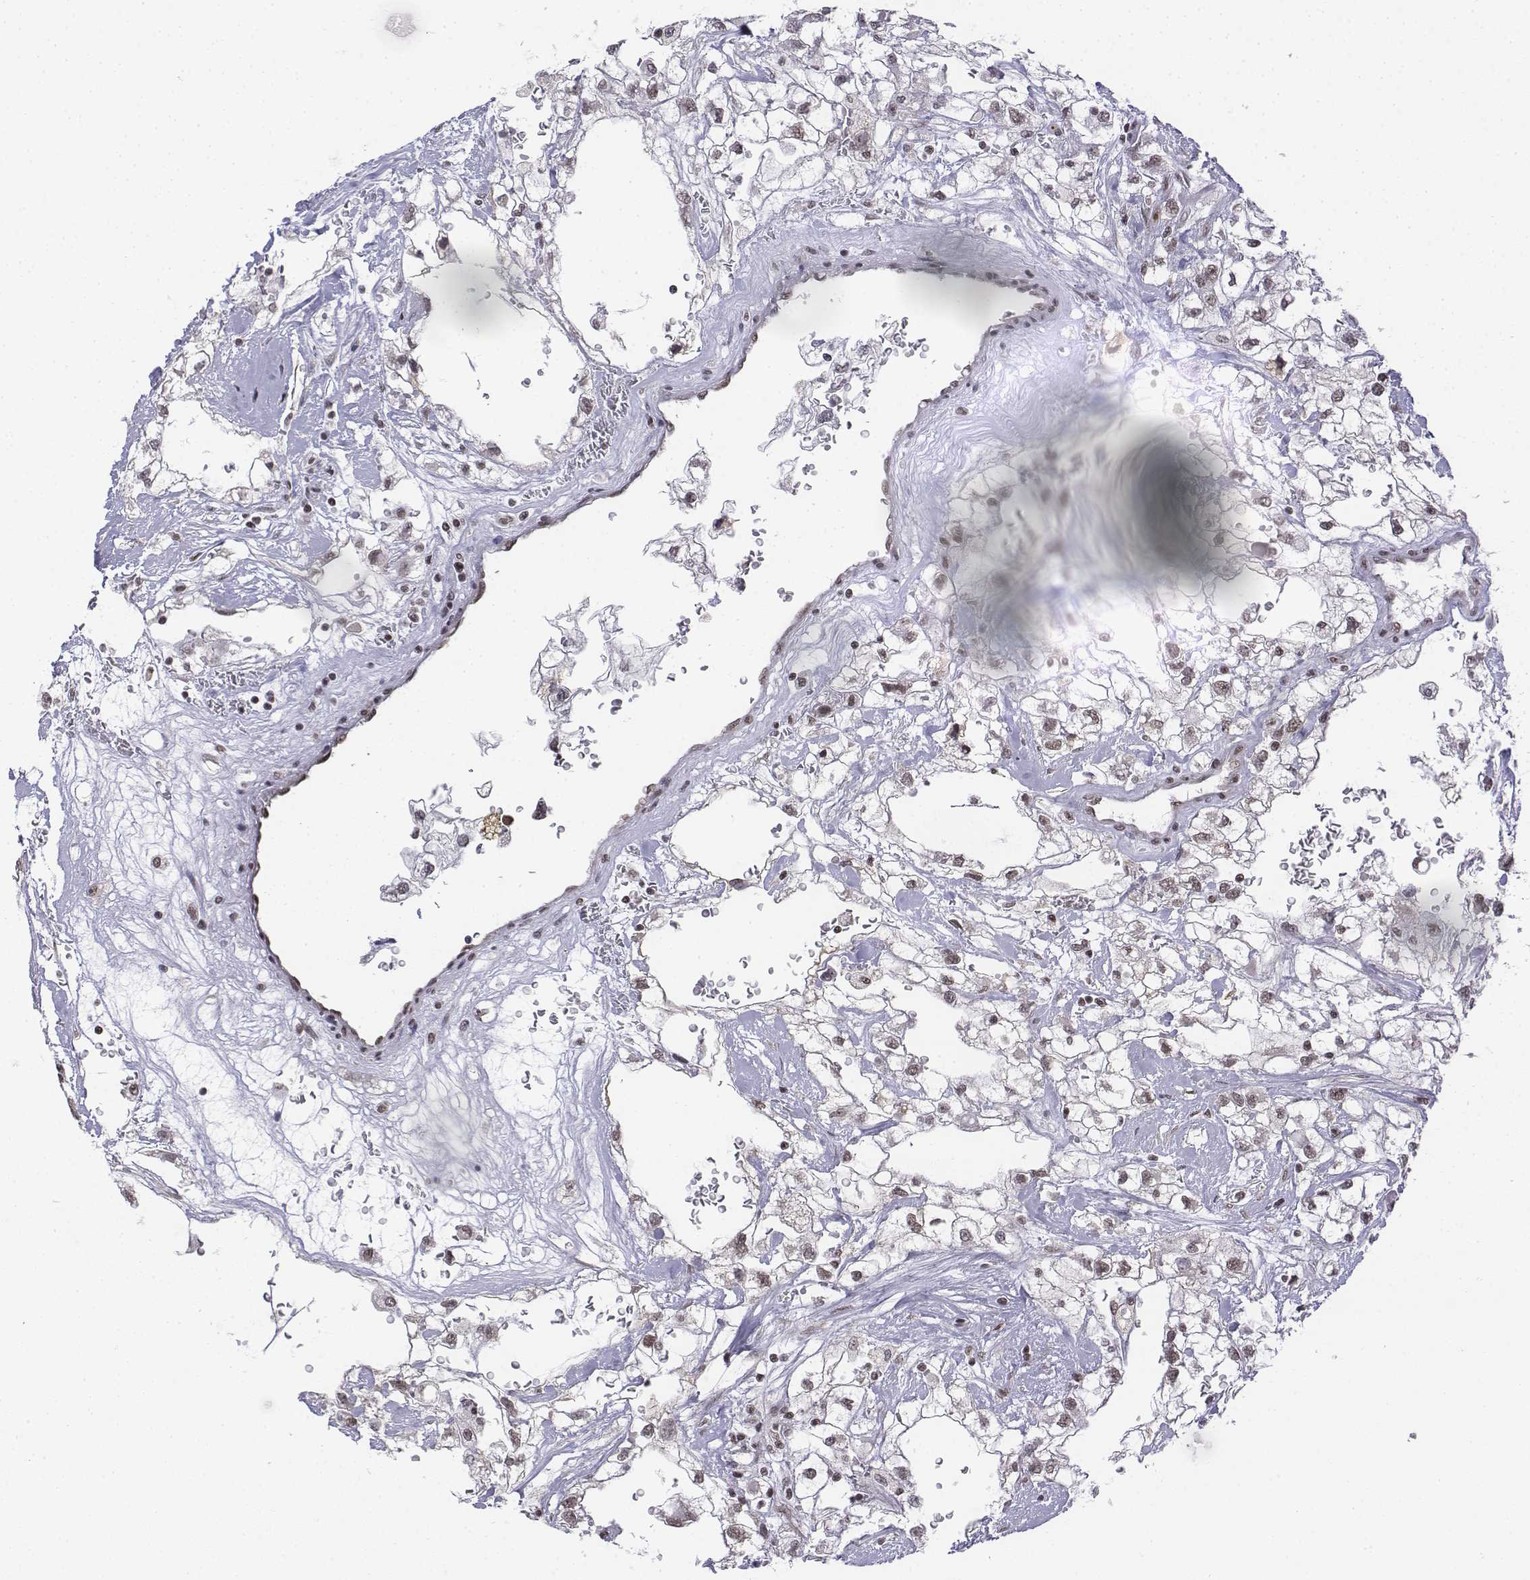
{"staining": {"intensity": "weak", "quantity": ">75%", "location": "nuclear"}, "tissue": "renal cancer", "cell_type": "Tumor cells", "image_type": "cancer", "snomed": [{"axis": "morphology", "description": "Adenocarcinoma, NOS"}, {"axis": "topography", "description": "Kidney"}], "caption": "Human adenocarcinoma (renal) stained with a protein marker exhibits weak staining in tumor cells.", "gene": "SETD1A", "patient": {"sex": "male", "age": 59}}